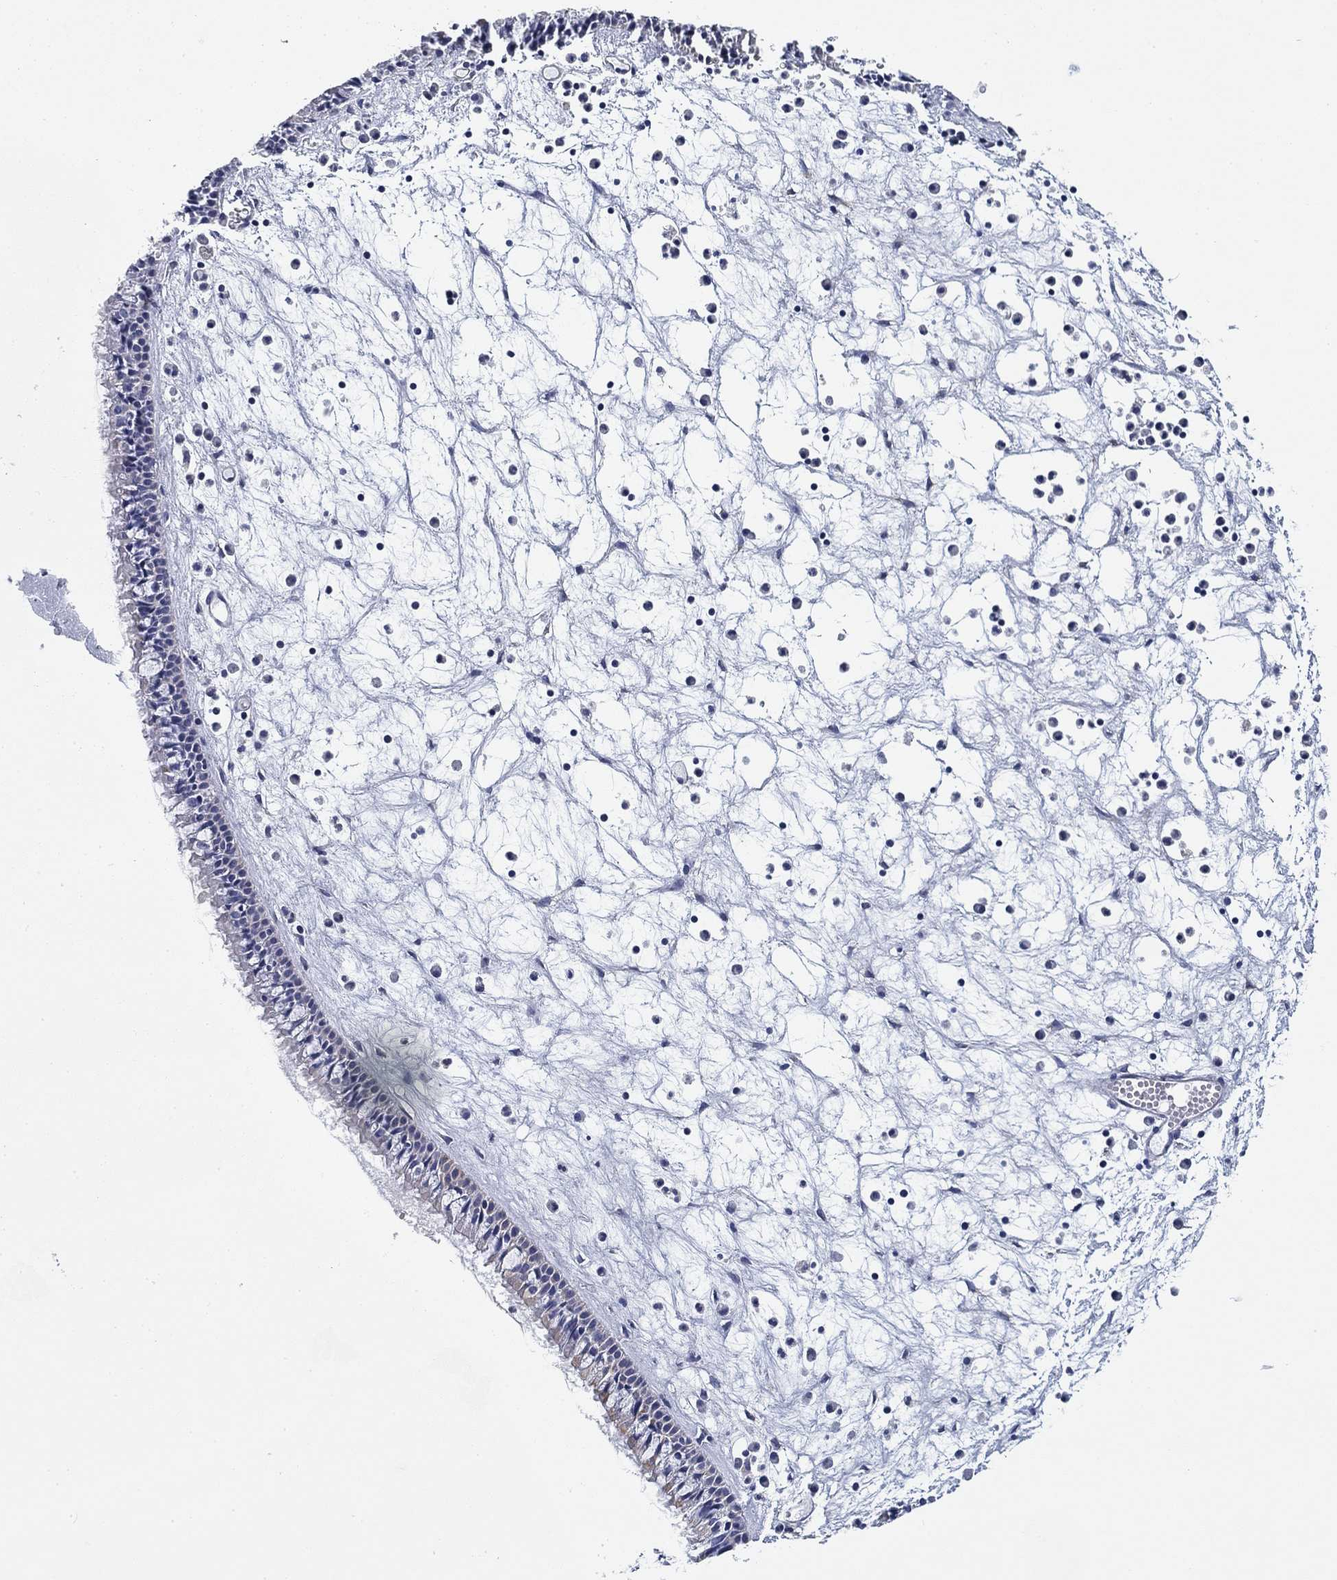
{"staining": {"intensity": "negative", "quantity": "none", "location": "none"}, "tissue": "nasopharynx", "cell_type": "Respiratory epithelial cells", "image_type": "normal", "snomed": [{"axis": "morphology", "description": "Normal tissue, NOS"}, {"axis": "topography", "description": "Nasopharynx"}], "caption": "Immunohistochemistry of benign human nasopharynx demonstrates no positivity in respiratory epithelial cells.", "gene": "NACAD", "patient": {"sex": "female", "age": 47}}